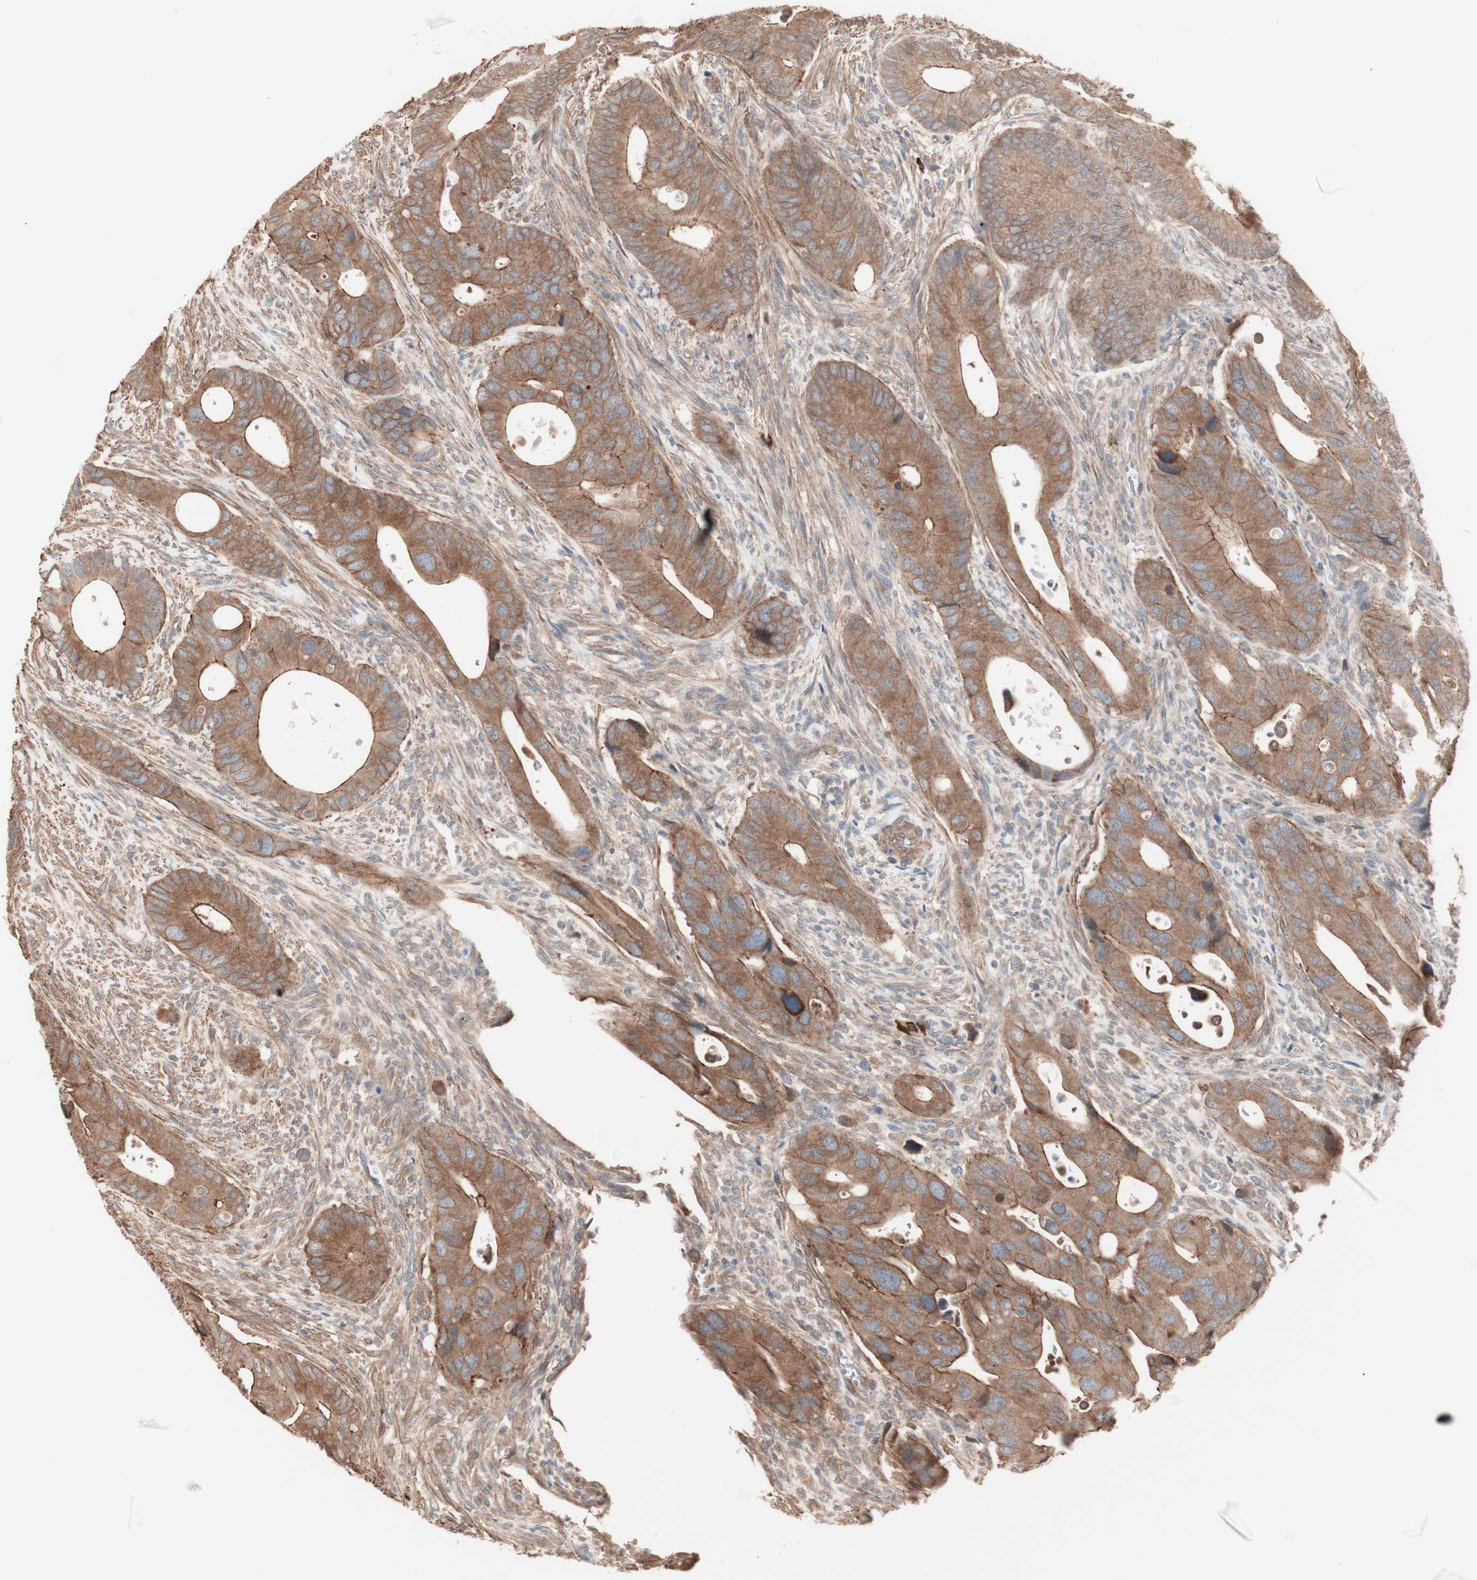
{"staining": {"intensity": "moderate", "quantity": ">75%", "location": "cytoplasmic/membranous"}, "tissue": "colorectal cancer", "cell_type": "Tumor cells", "image_type": "cancer", "snomed": [{"axis": "morphology", "description": "Adenocarcinoma, NOS"}, {"axis": "topography", "description": "Rectum"}], "caption": "Human adenocarcinoma (colorectal) stained with a protein marker exhibits moderate staining in tumor cells.", "gene": "ALG5", "patient": {"sex": "female", "age": 57}}